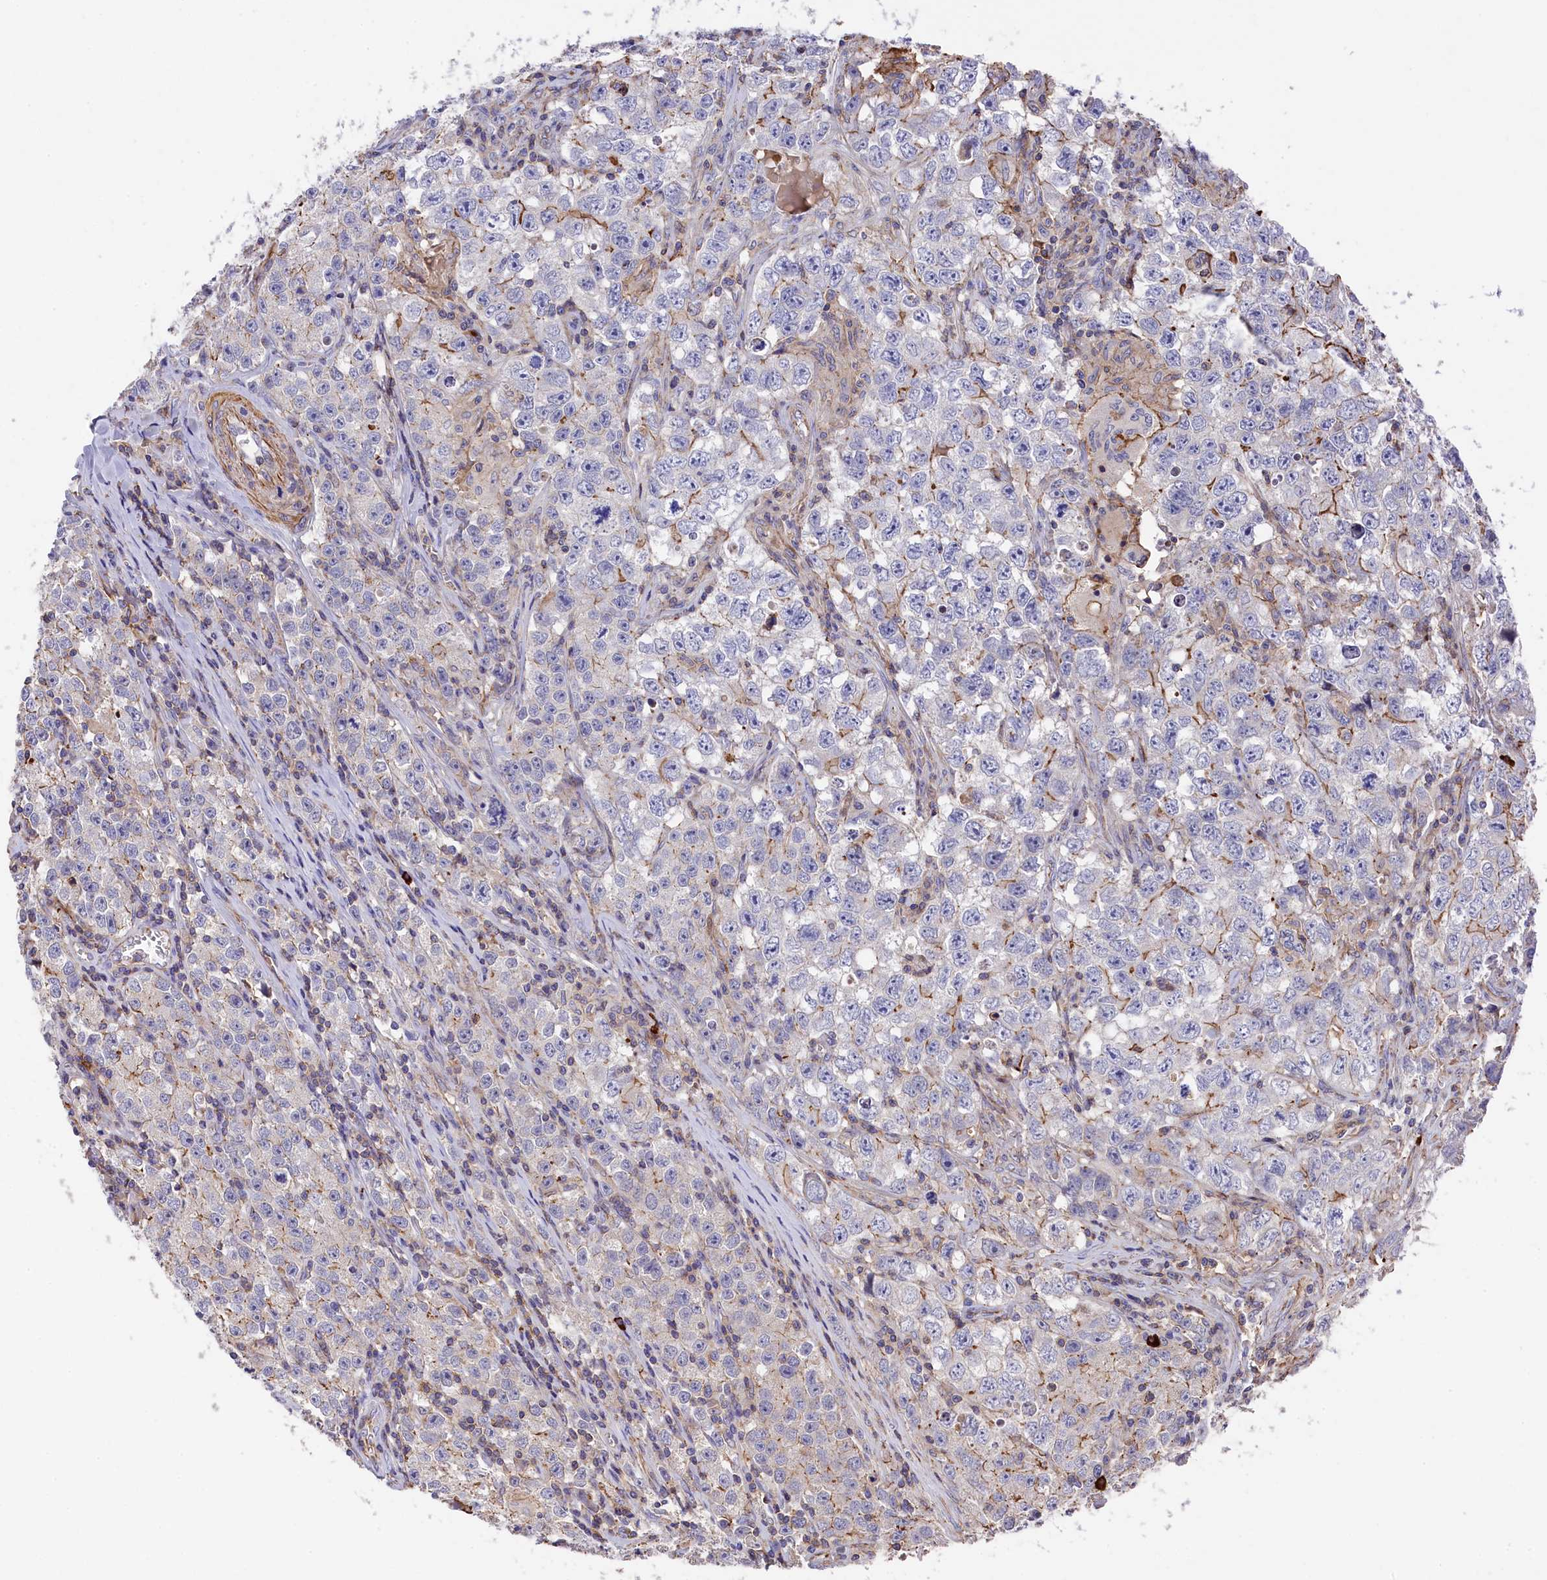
{"staining": {"intensity": "moderate", "quantity": "<25%", "location": "cytoplasmic/membranous"}, "tissue": "testis cancer", "cell_type": "Tumor cells", "image_type": "cancer", "snomed": [{"axis": "morphology", "description": "Seminoma, NOS"}, {"axis": "morphology", "description": "Carcinoma, Embryonal, NOS"}, {"axis": "topography", "description": "Testis"}], "caption": "A micrograph showing moderate cytoplasmic/membranous staining in approximately <25% of tumor cells in testis seminoma, as visualized by brown immunohistochemical staining.", "gene": "RAPSN", "patient": {"sex": "male", "age": 43}}